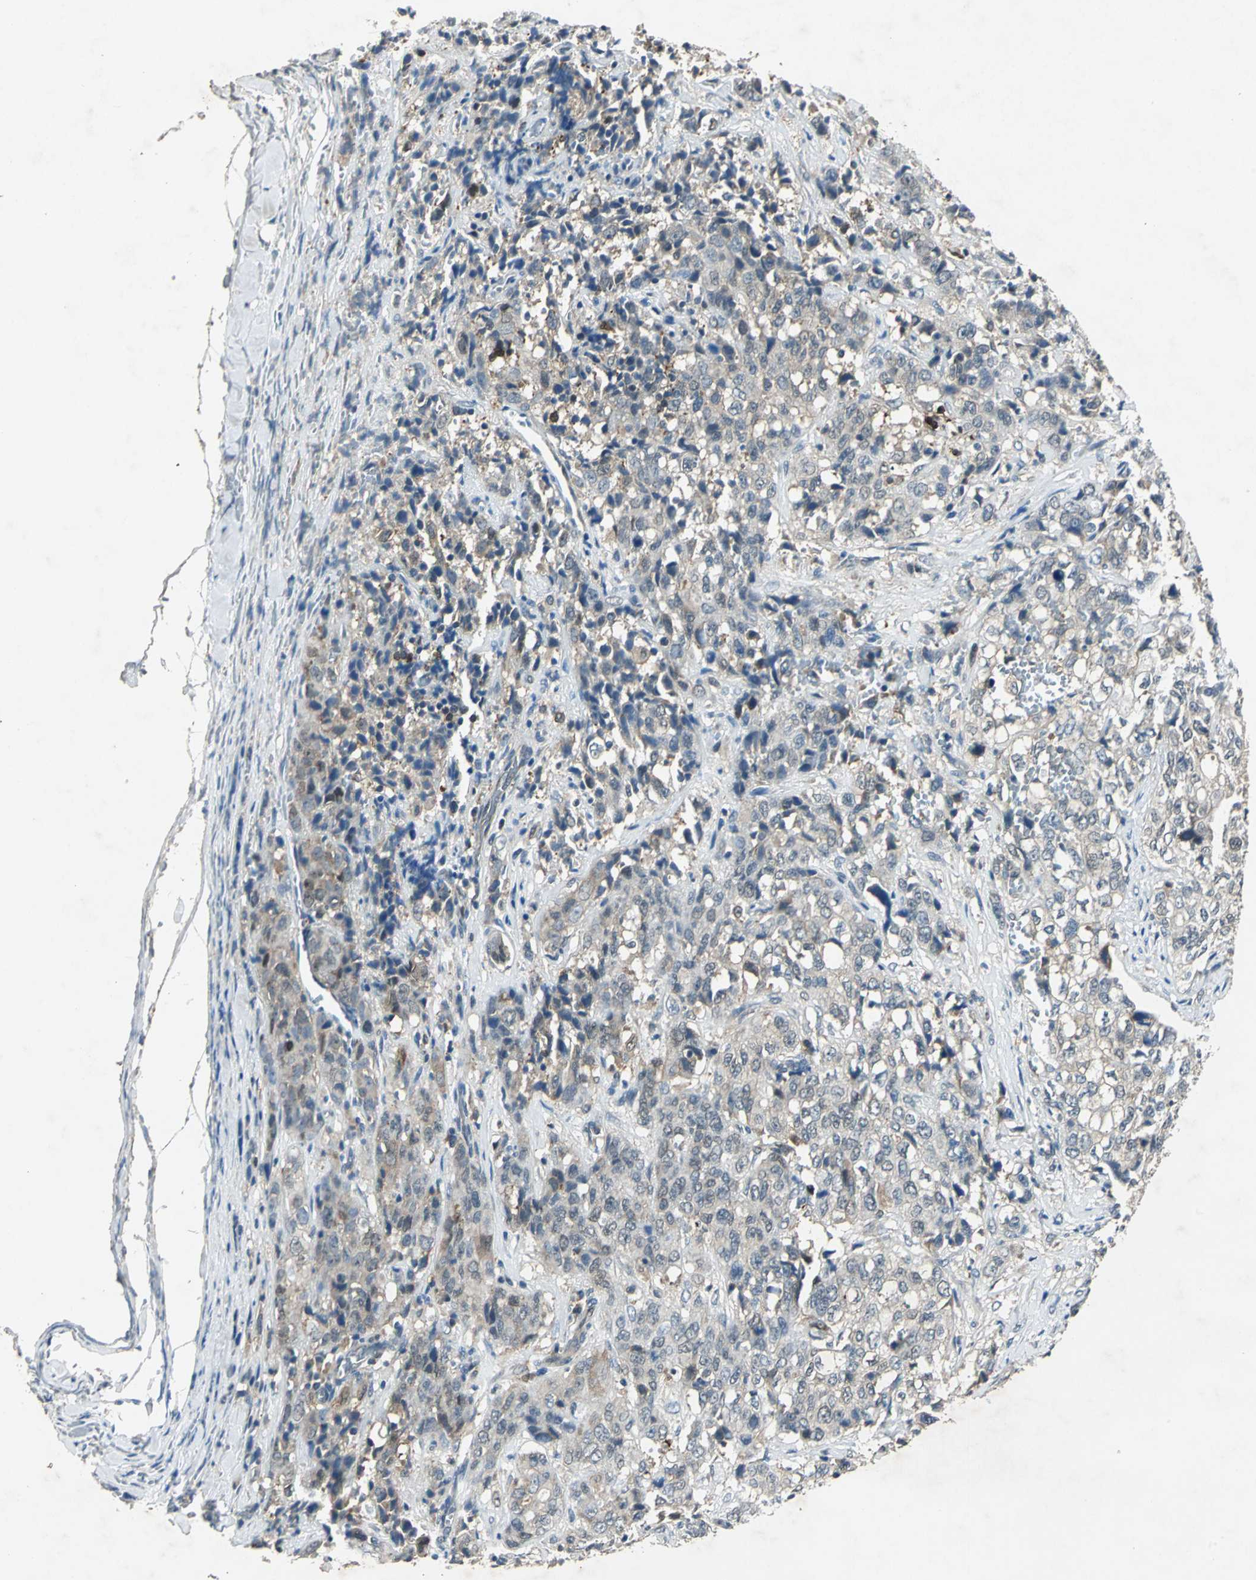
{"staining": {"intensity": "weak", "quantity": ">75%", "location": "cytoplasmic/membranous"}, "tissue": "stomach cancer", "cell_type": "Tumor cells", "image_type": "cancer", "snomed": [{"axis": "morphology", "description": "Adenocarcinoma, NOS"}, {"axis": "topography", "description": "Stomach"}], "caption": "Immunohistochemical staining of human stomach cancer (adenocarcinoma) displays low levels of weak cytoplasmic/membranous protein staining in about >75% of tumor cells. (Brightfield microscopy of DAB IHC at high magnification).", "gene": "RRM2B", "patient": {"sex": "male", "age": 48}}